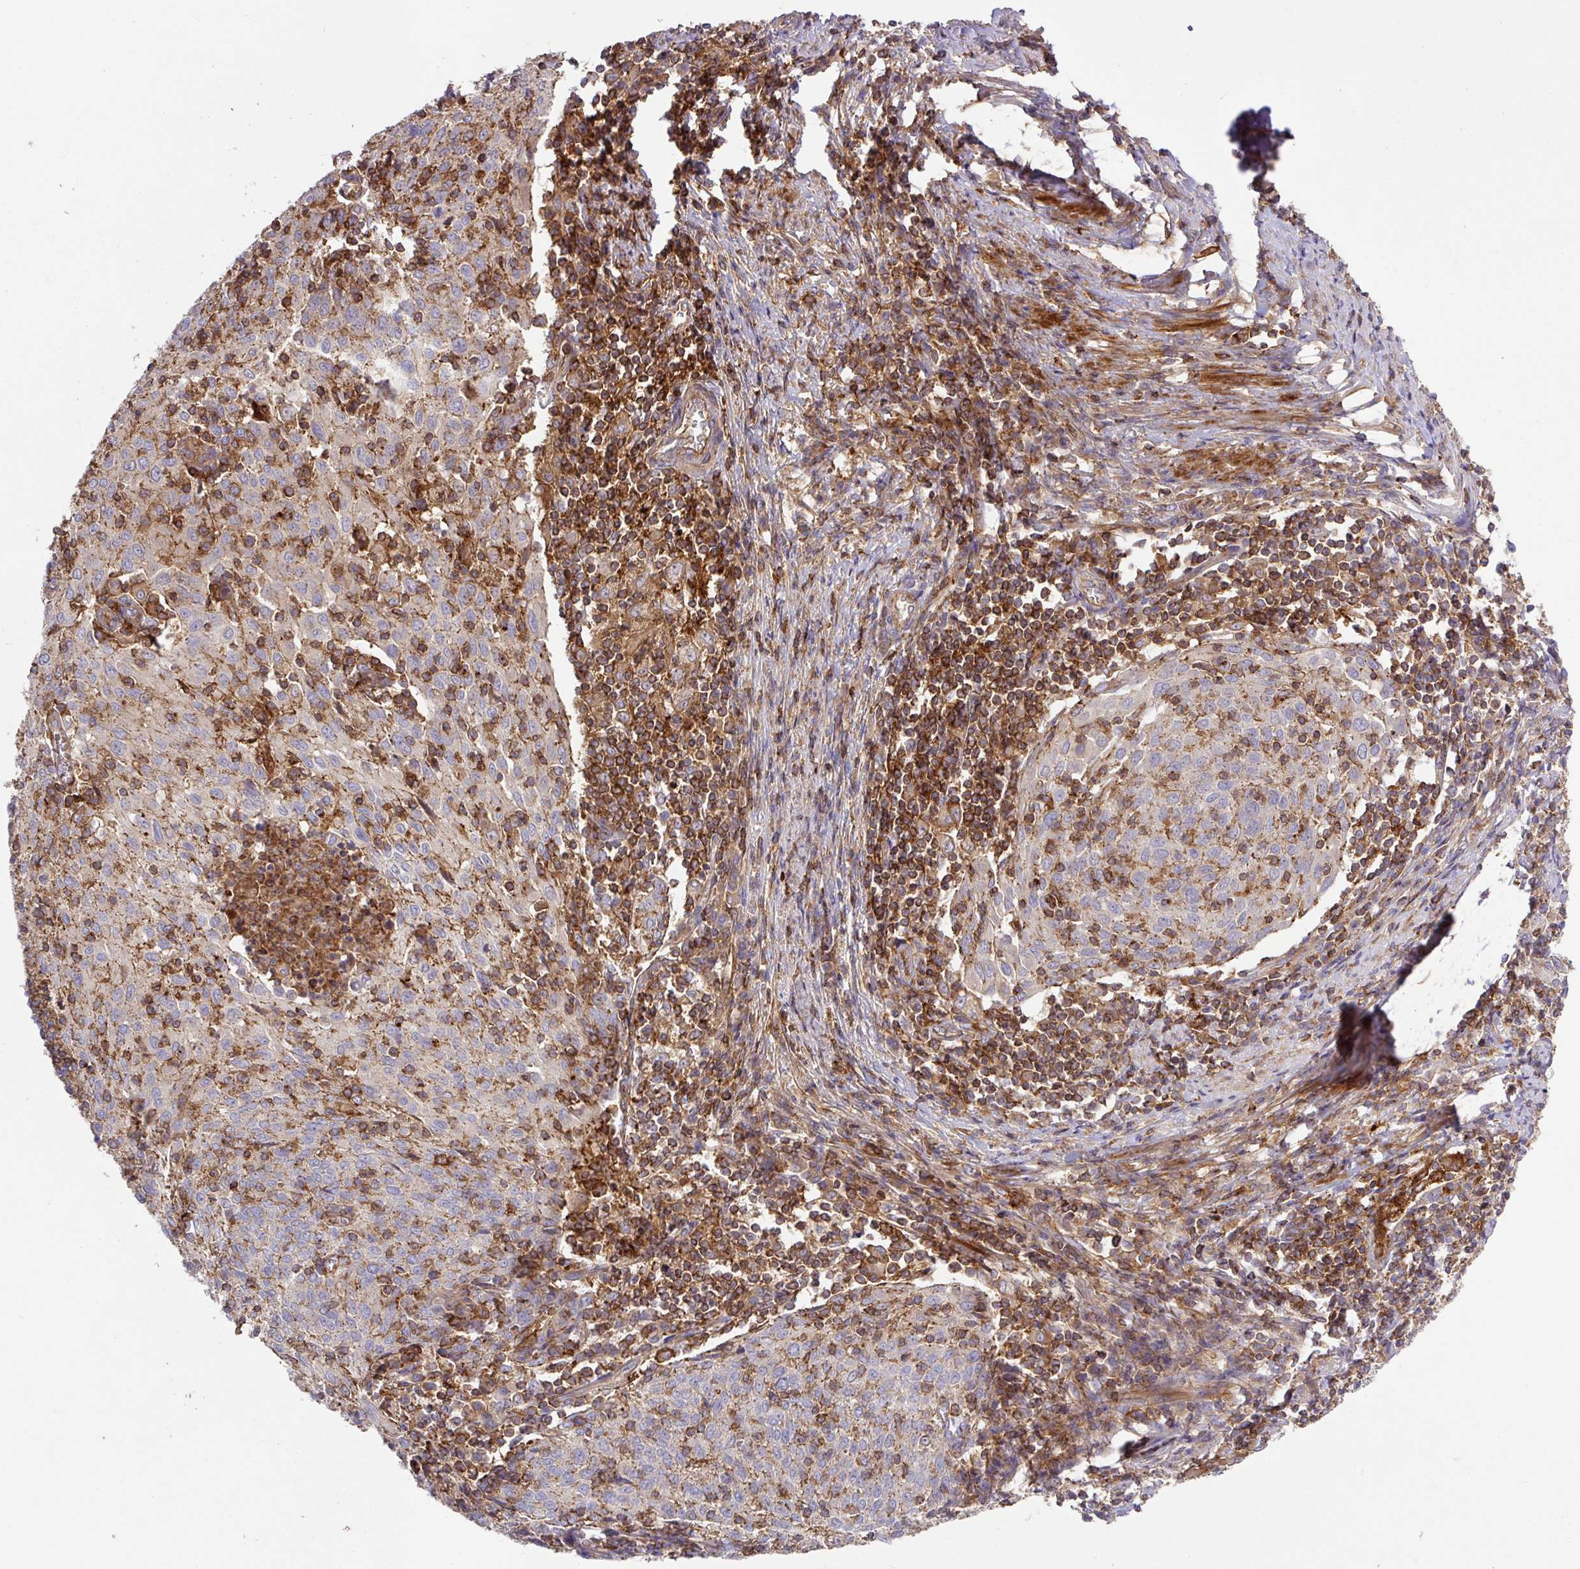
{"staining": {"intensity": "negative", "quantity": "none", "location": "none"}, "tissue": "cervical cancer", "cell_type": "Tumor cells", "image_type": "cancer", "snomed": [{"axis": "morphology", "description": "Squamous cell carcinoma, NOS"}, {"axis": "topography", "description": "Cervix"}], "caption": "High magnification brightfield microscopy of squamous cell carcinoma (cervical) stained with DAB (3,3'-diaminobenzidine) (brown) and counterstained with hematoxylin (blue): tumor cells show no significant staining.", "gene": "RIC1", "patient": {"sex": "female", "age": 52}}